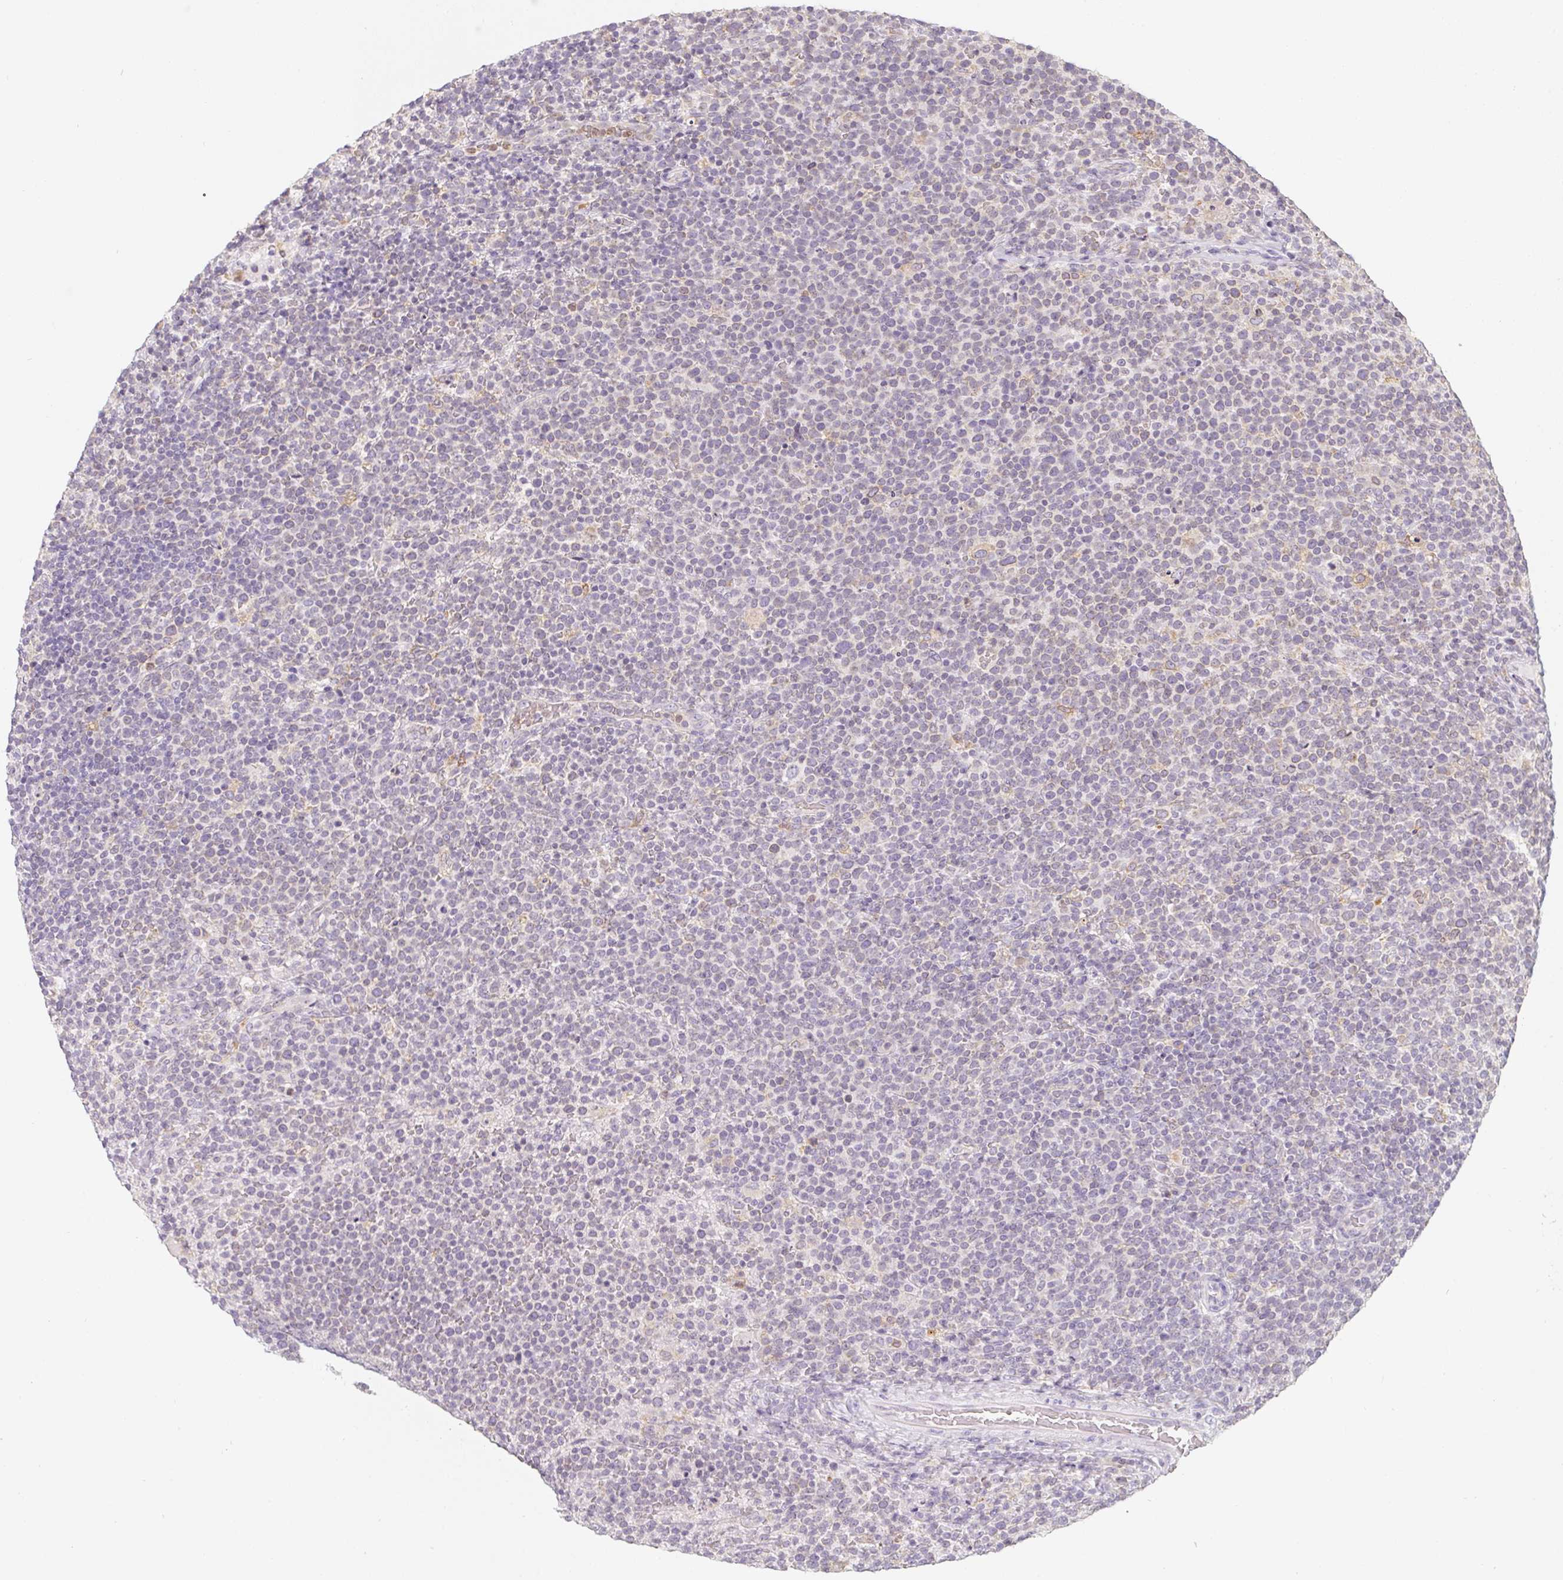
{"staining": {"intensity": "negative", "quantity": "none", "location": "none"}, "tissue": "lymphoma", "cell_type": "Tumor cells", "image_type": "cancer", "snomed": [{"axis": "morphology", "description": "Malignant lymphoma, non-Hodgkin's type, High grade"}, {"axis": "topography", "description": "Lymph node"}], "caption": "Immunohistochemical staining of lymphoma demonstrates no significant staining in tumor cells.", "gene": "SOAT1", "patient": {"sex": "male", "age": 61}}